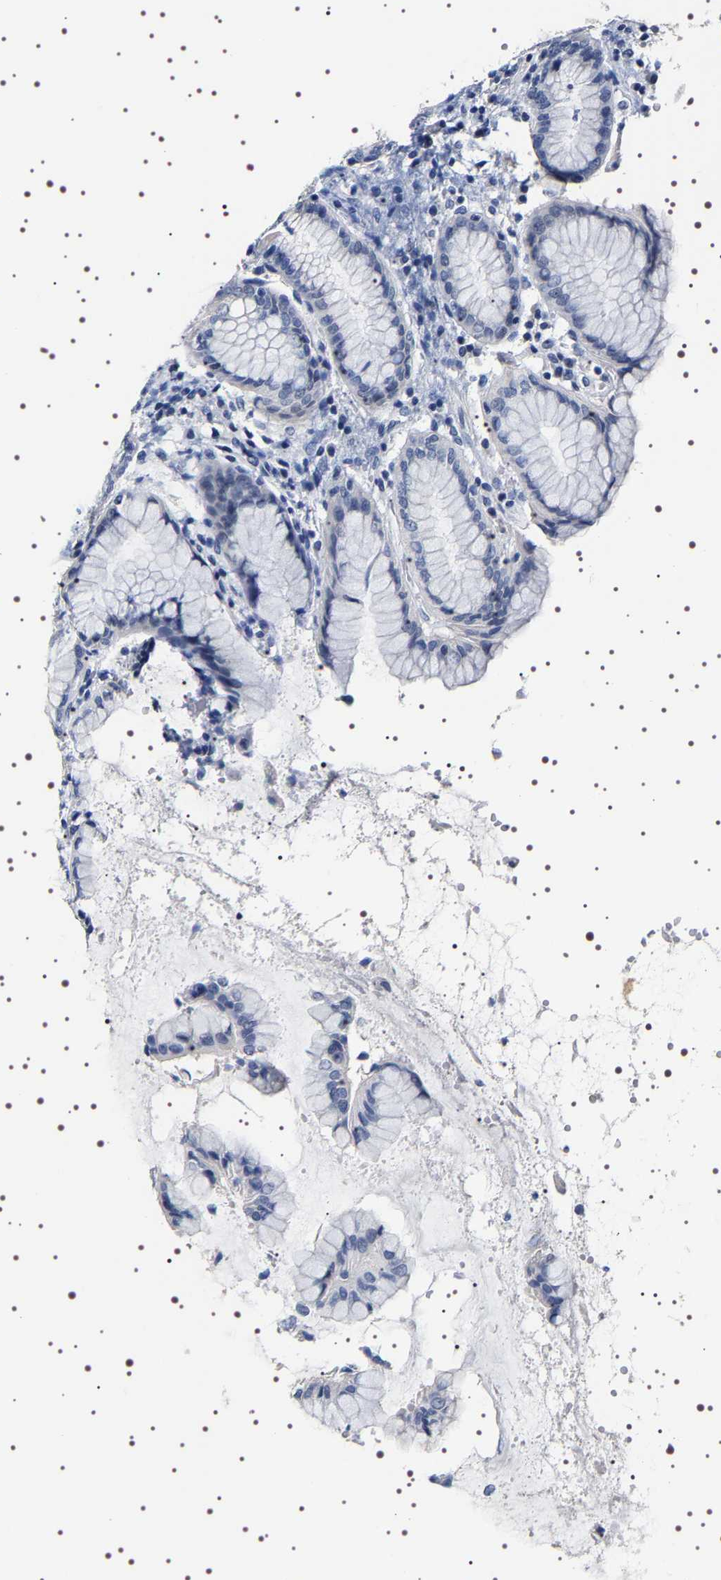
{"staining": {"intensity": "negative", "quantity": "none", "location": "none"}, "tissue": "stomach", "cell_type": "Glandular cells", "image_type": "normal", "snomed": [{"axis": "morphology", "description": "Normal tissue, NOS"}, {"axis": "topography", "description": "Stomach"}, {"axis": "topography", "description": "Stomach, lower"}], "caption": "Immunohistochemistry histopathology image of unremarkable stomach: human stomach stained with DAB (3,3'-diaminobenzidine) reveals no significant protein positivity in glandular cells.", "gene": "UBQLN3", "patient": {"sex": "female", "age": 56}}